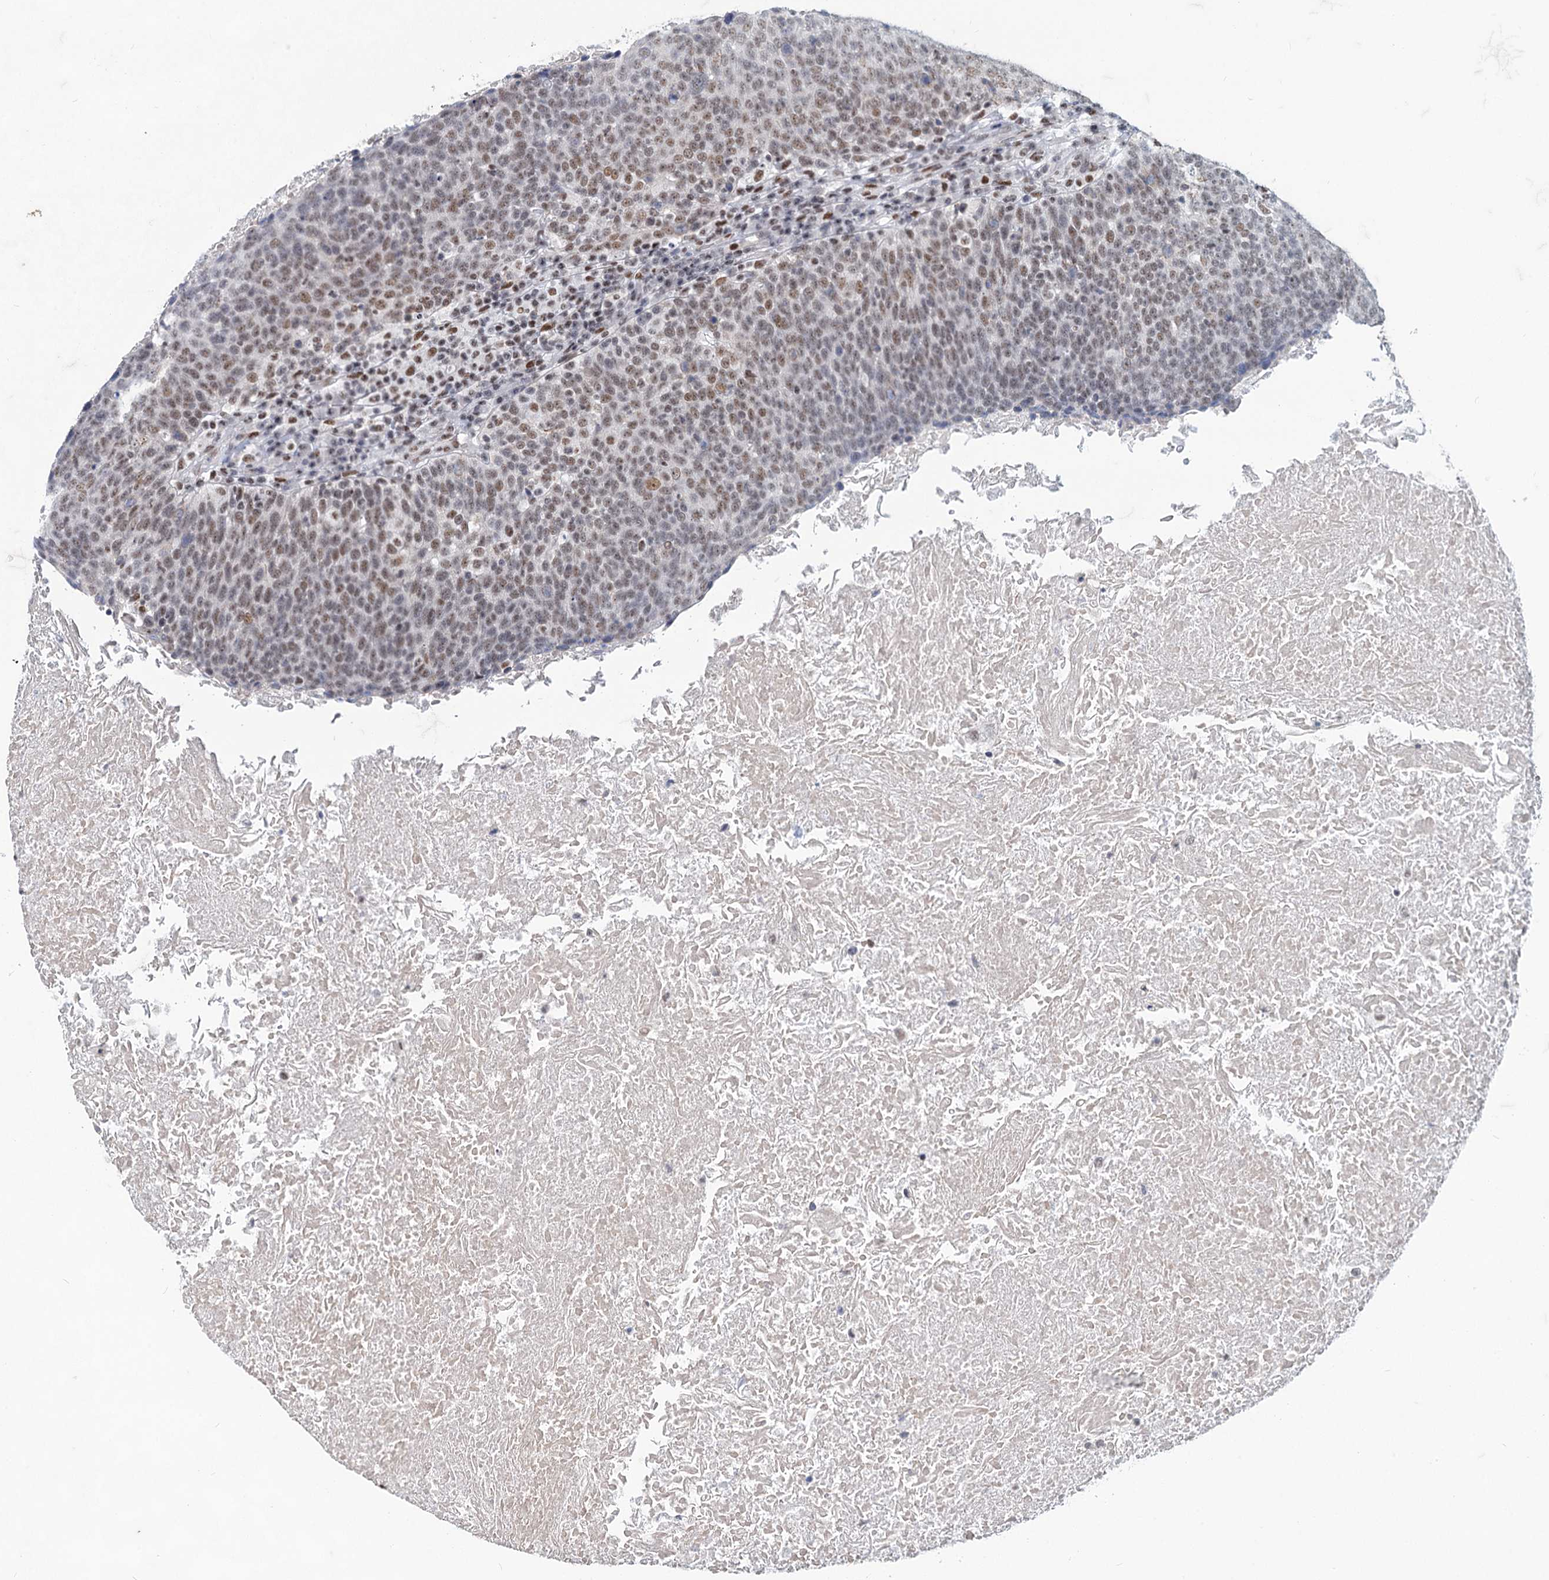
{"staining": {"intensity": "moderate", "quantity": "25%-75%", "location": "nuclear"}, "tissue": "head and neck cancer", "cell_type": "Tumor cells", "image_type": "cancer", "snomed": [{"axis": "morphology", "description": "Squamous cell carcinoma, NOS"}, {"axis": "morphology", "description": "Squamous cell carcinoma, metastatic, NOS"}, {"axis": "topography", "description": "Lymph node"}, {"axis": "topography", "description": "Head-Neck"}], "caption": "Protein staining of metastatic squamous cell carcinoma (head and neck) tissue exhibits moderate nuclear expression in about 25%-75% of tumor cells.", "gene": "METTL14", "patient": {"sex": "male", "age": 62}}